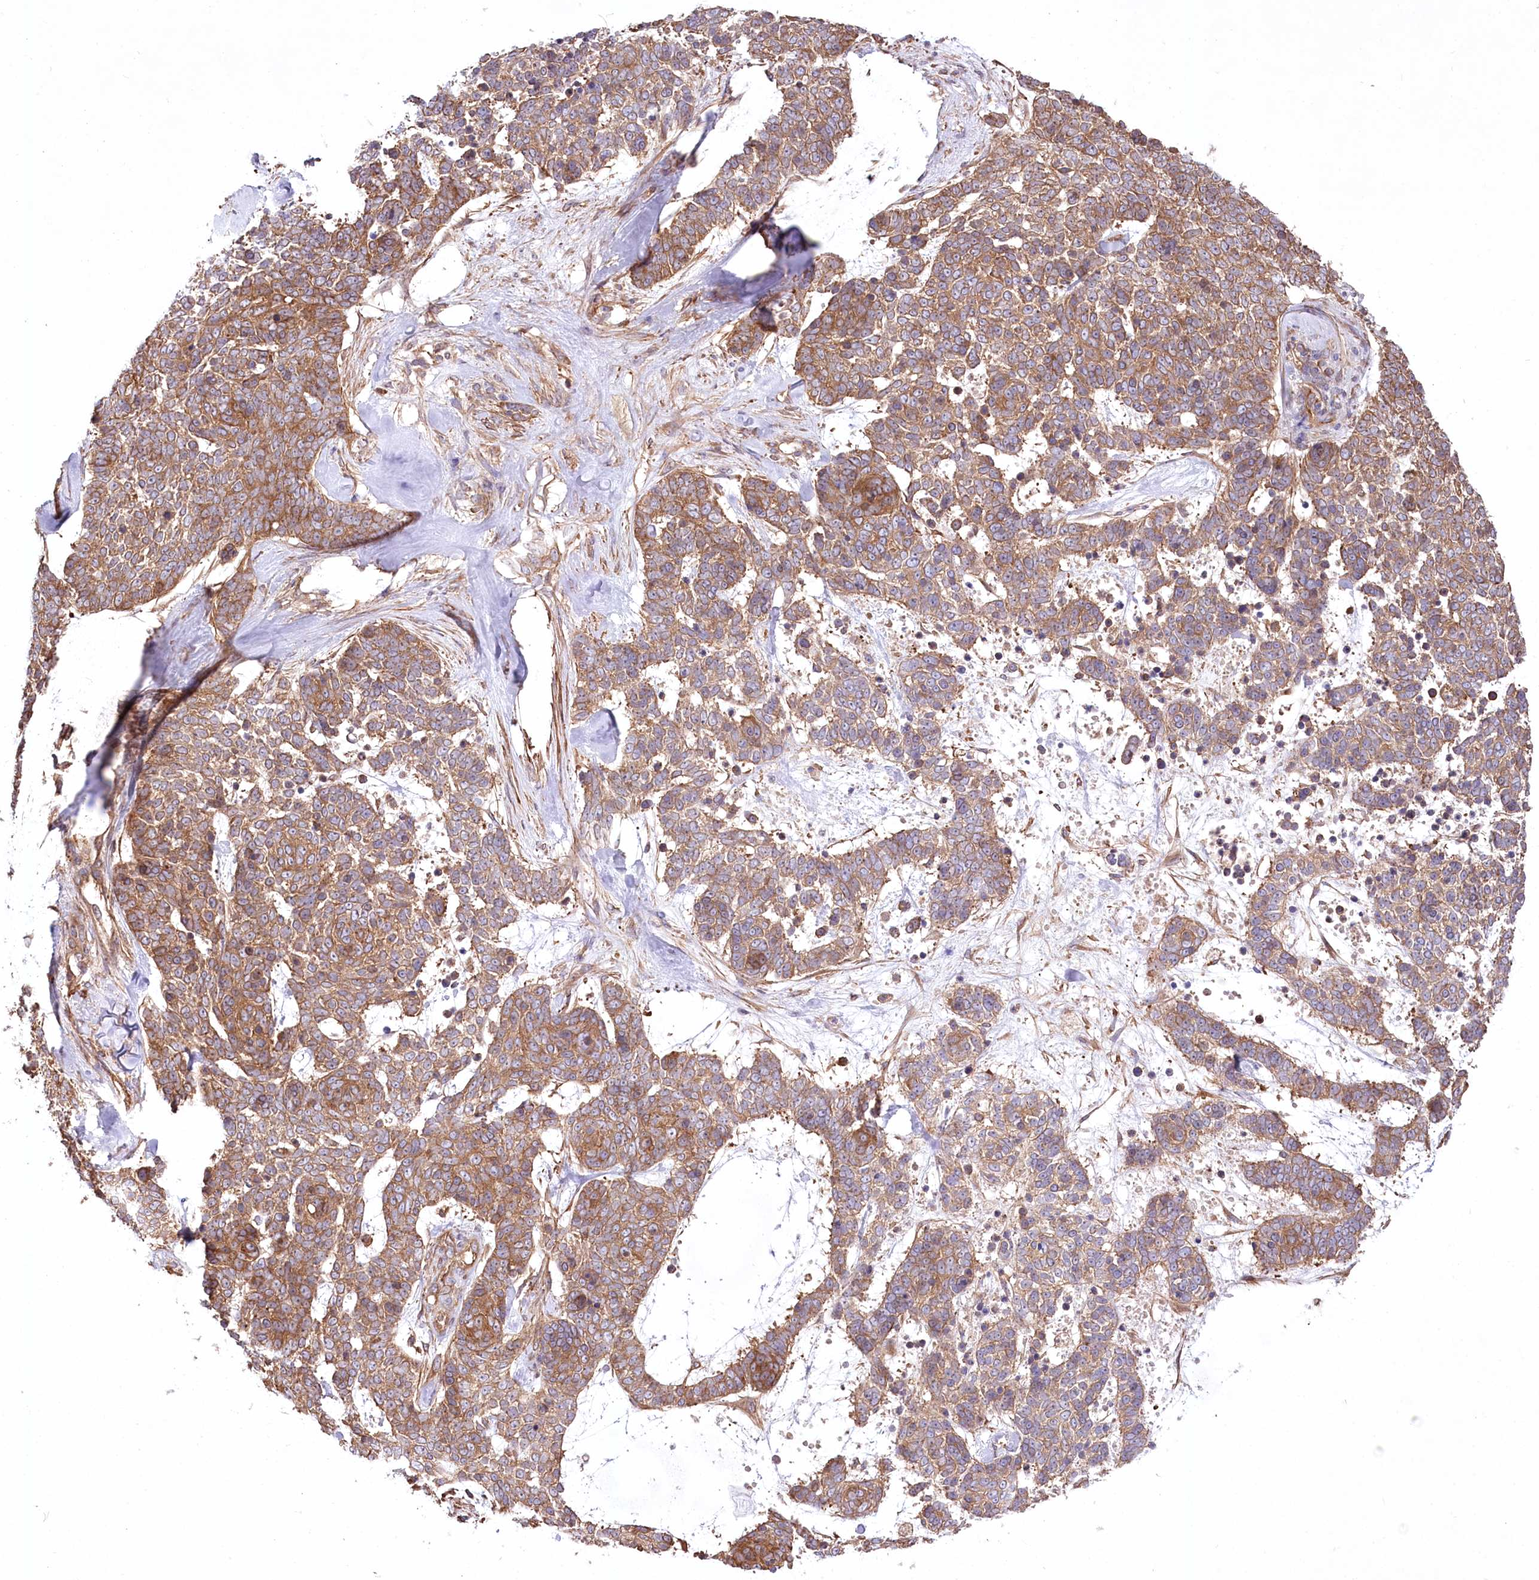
{"staining": {"intensity": "moderate", "quantity": ">75%", "location": "cytoplasmic/membranous"}, "tissue": "skin cancer", "cell_type": "Tumor cells", "image_type": "cancer", "snomed": [{"axis": "morphology", "description": "Basal cell carcinoma"}, {"axis": "topography", "description": "Skin"}], "caption": "Protein expression analysis of human skin cancer (basal cell carcinoma) reveals moderate cytoplasmic/membranous staining in about >75% of tumor cells.", "gene": "UMPS", "patient": {"sex": "female", "age": 81}}